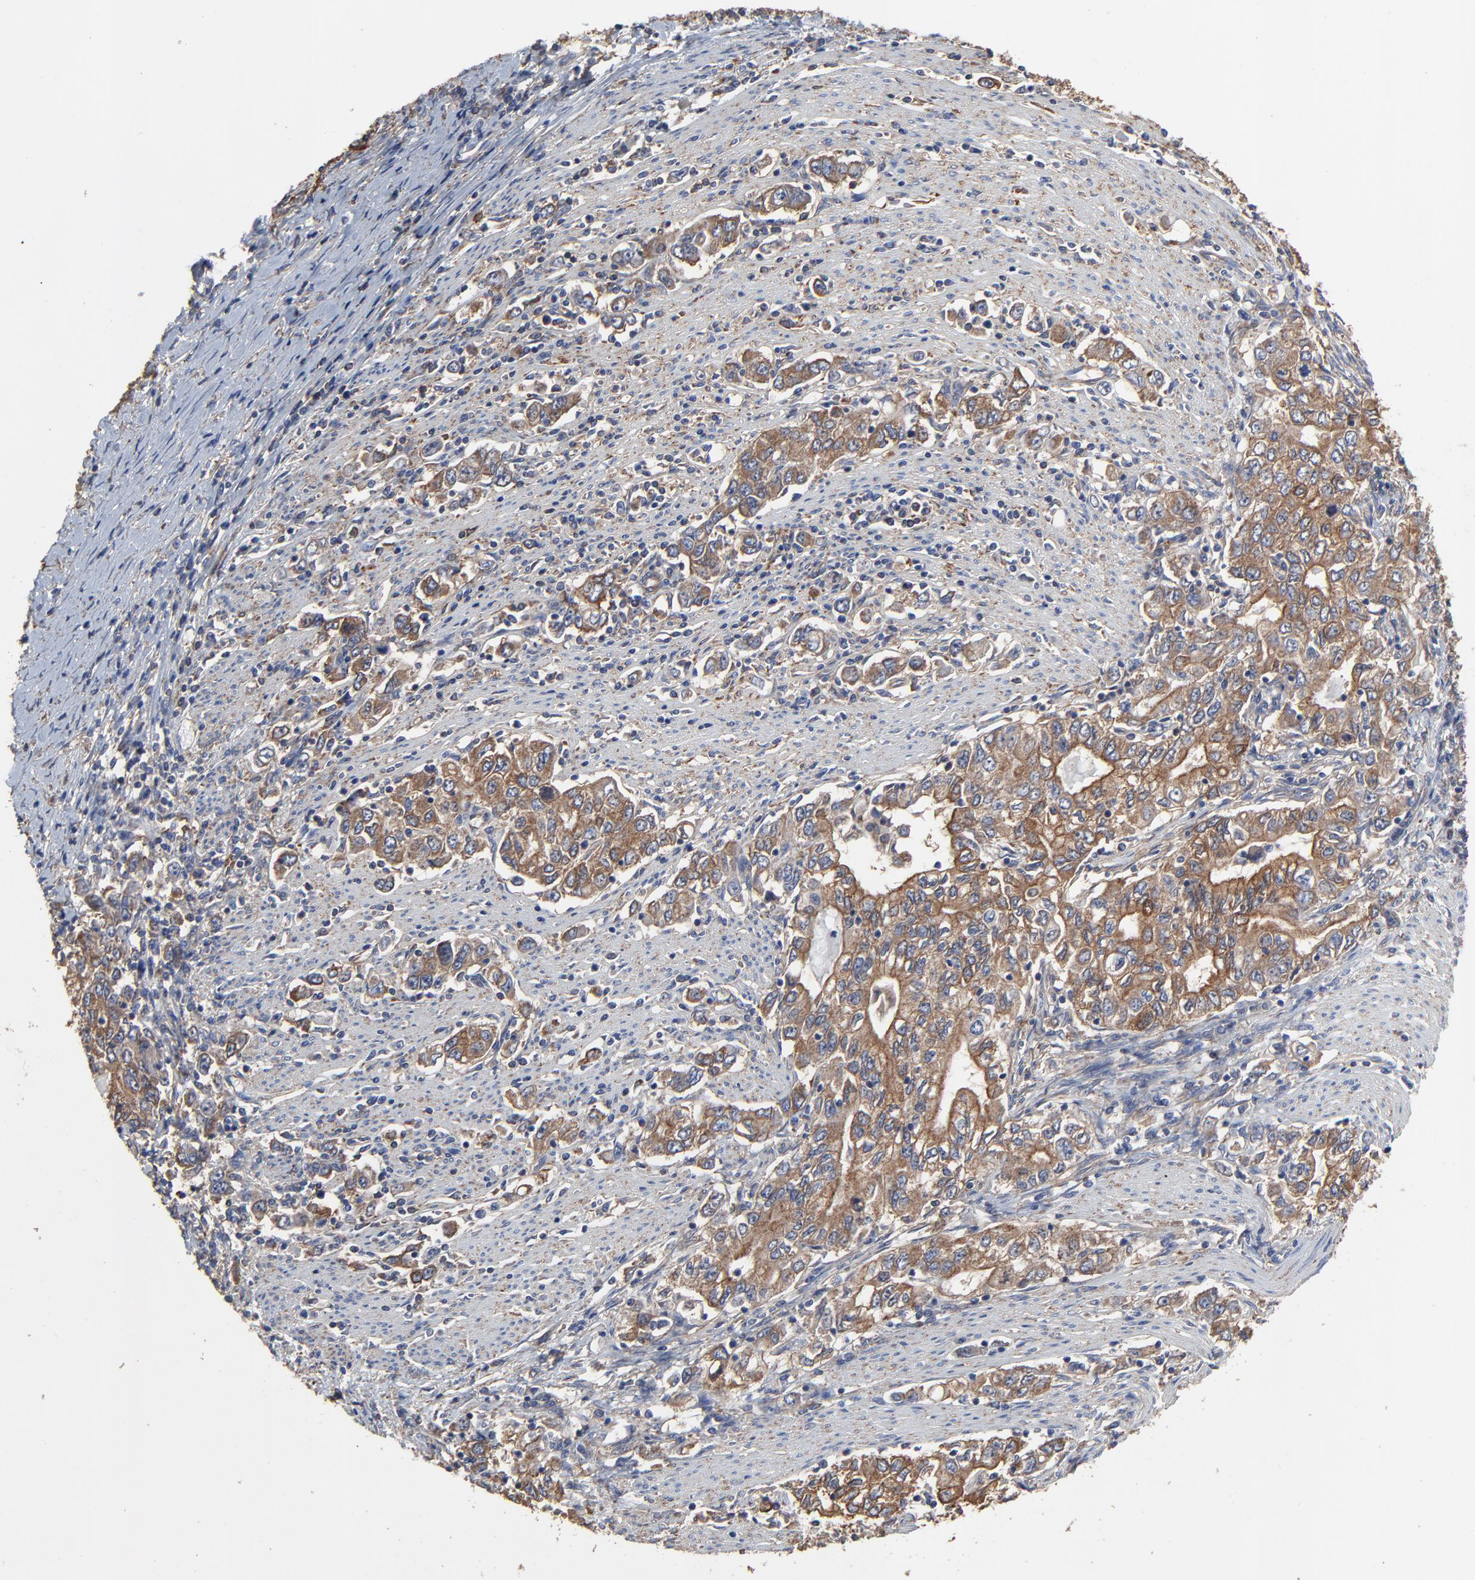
{"staining": {"intensity": "moderate", "quantity": ">75%", "location": "cytoplasmic/membranous"}, "tissue": "stomach cancer", "cell_type": "Tumor cells", "image_type": "cancer", "snomed": [{"axis": "morphology", "description": "Adenocarcinoma, NOS"}, {"axis": "topography", "description": "Stomach, lower"}], "caption": "Immunohistochemistry (IHC) histopathology image of human stomach cancer (adenocarcinoma) stained for a protein (brown), which shows medium levels of moderate cytoplasmic/membranous staining in approximately >75% of tumor cells.", "gene": "NXF3", "patient": {"sex": "female", "age": 72}}